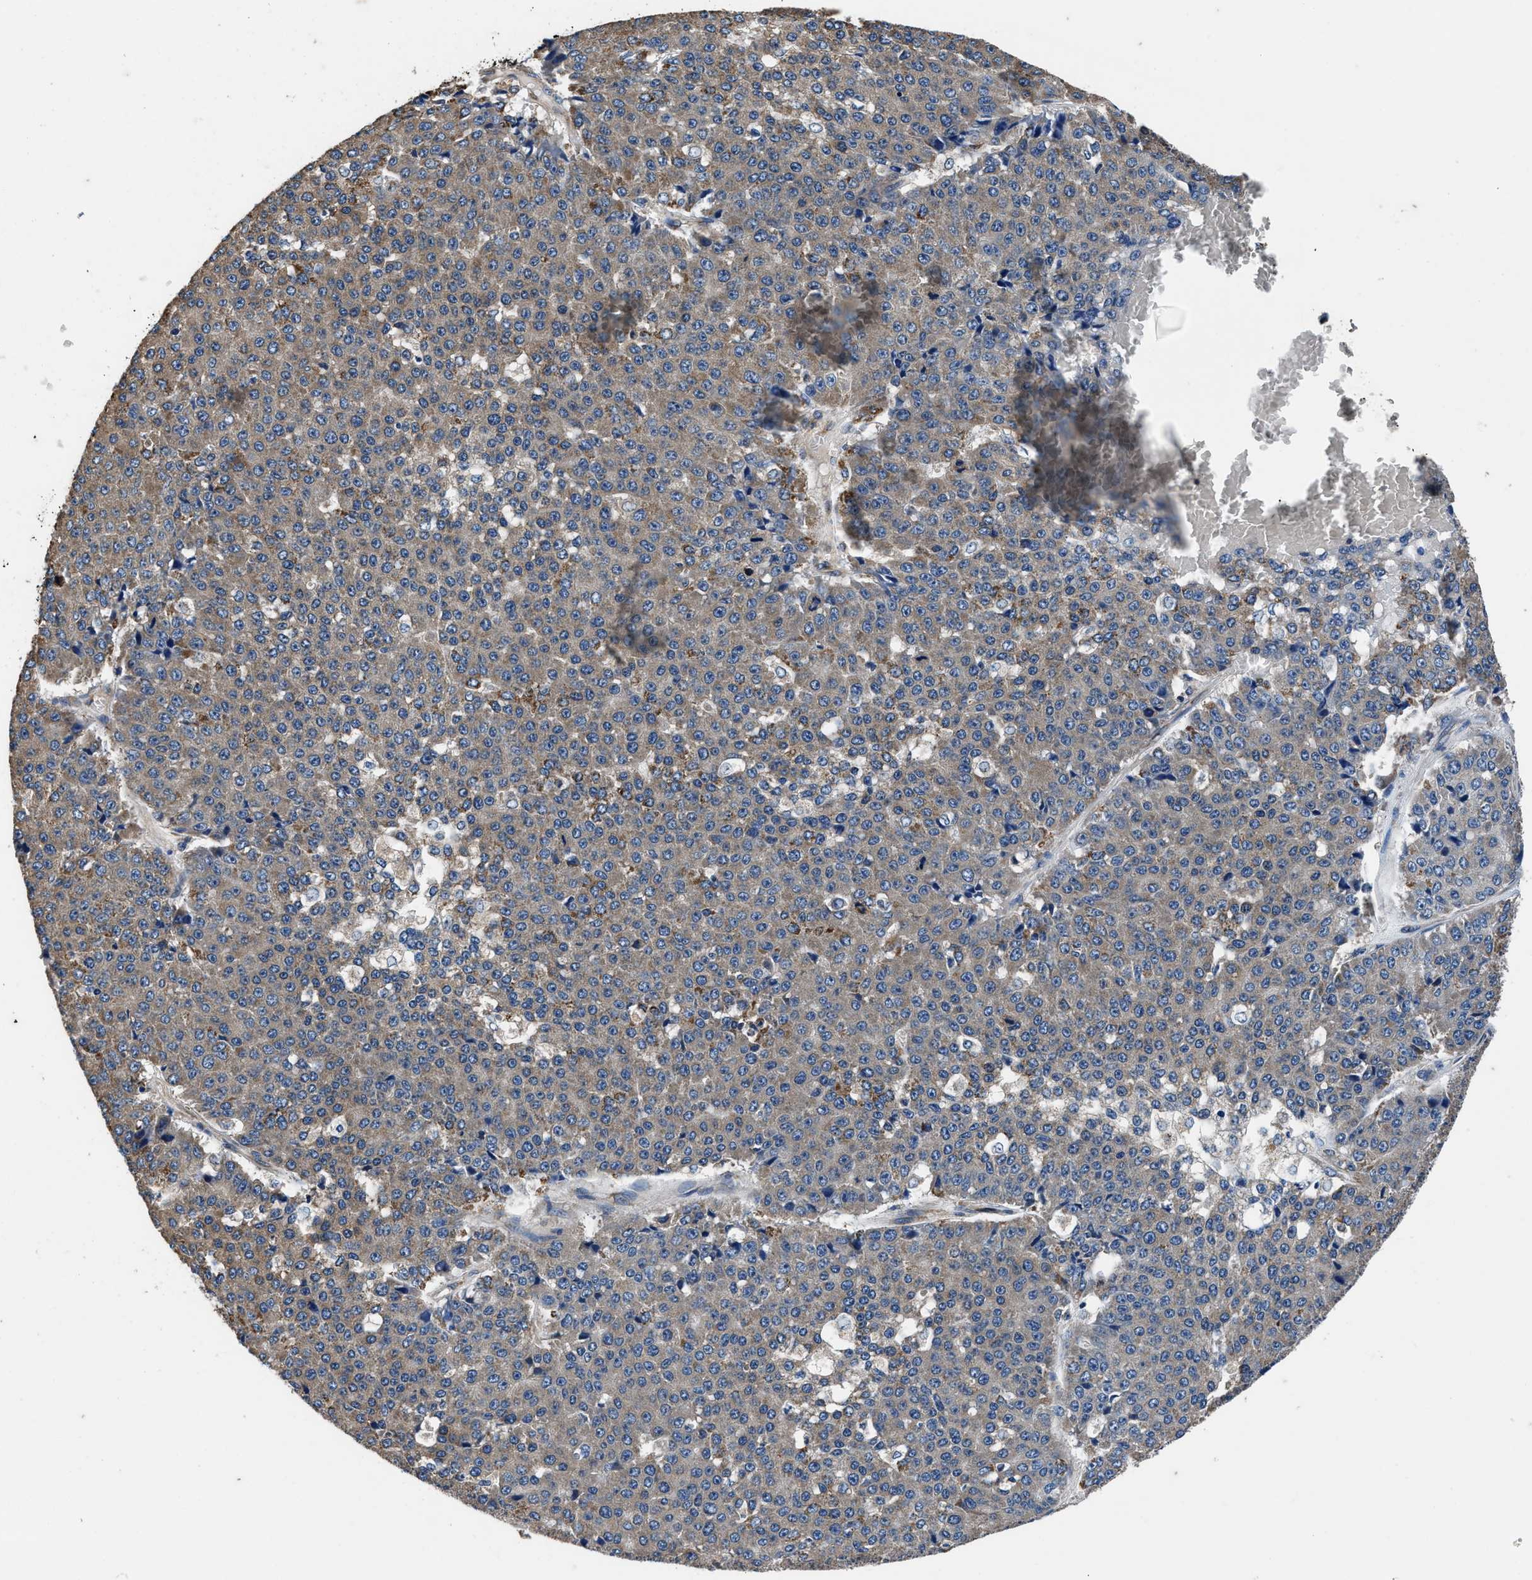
{"staining": {"intensity": "weak", "quantity": "<25%", "location": "cytoplasmic/membranous"}, "tissue": "pancreatic cancer", "cell_type": "Tumor cells", "image_type": "cancer", "snomed": [{"axis": "morphology", "description": "Adenocarcinoma, NOS"}, {"axis": "topography", "description": "Pancreas"}], "caption": "Protein analysis of adenocarcinoma (pancreatic) demonstrates no significant staining in tumor cells.", "gene": "DHRS7B", "patient": {"sex": "male", "age": 50}}